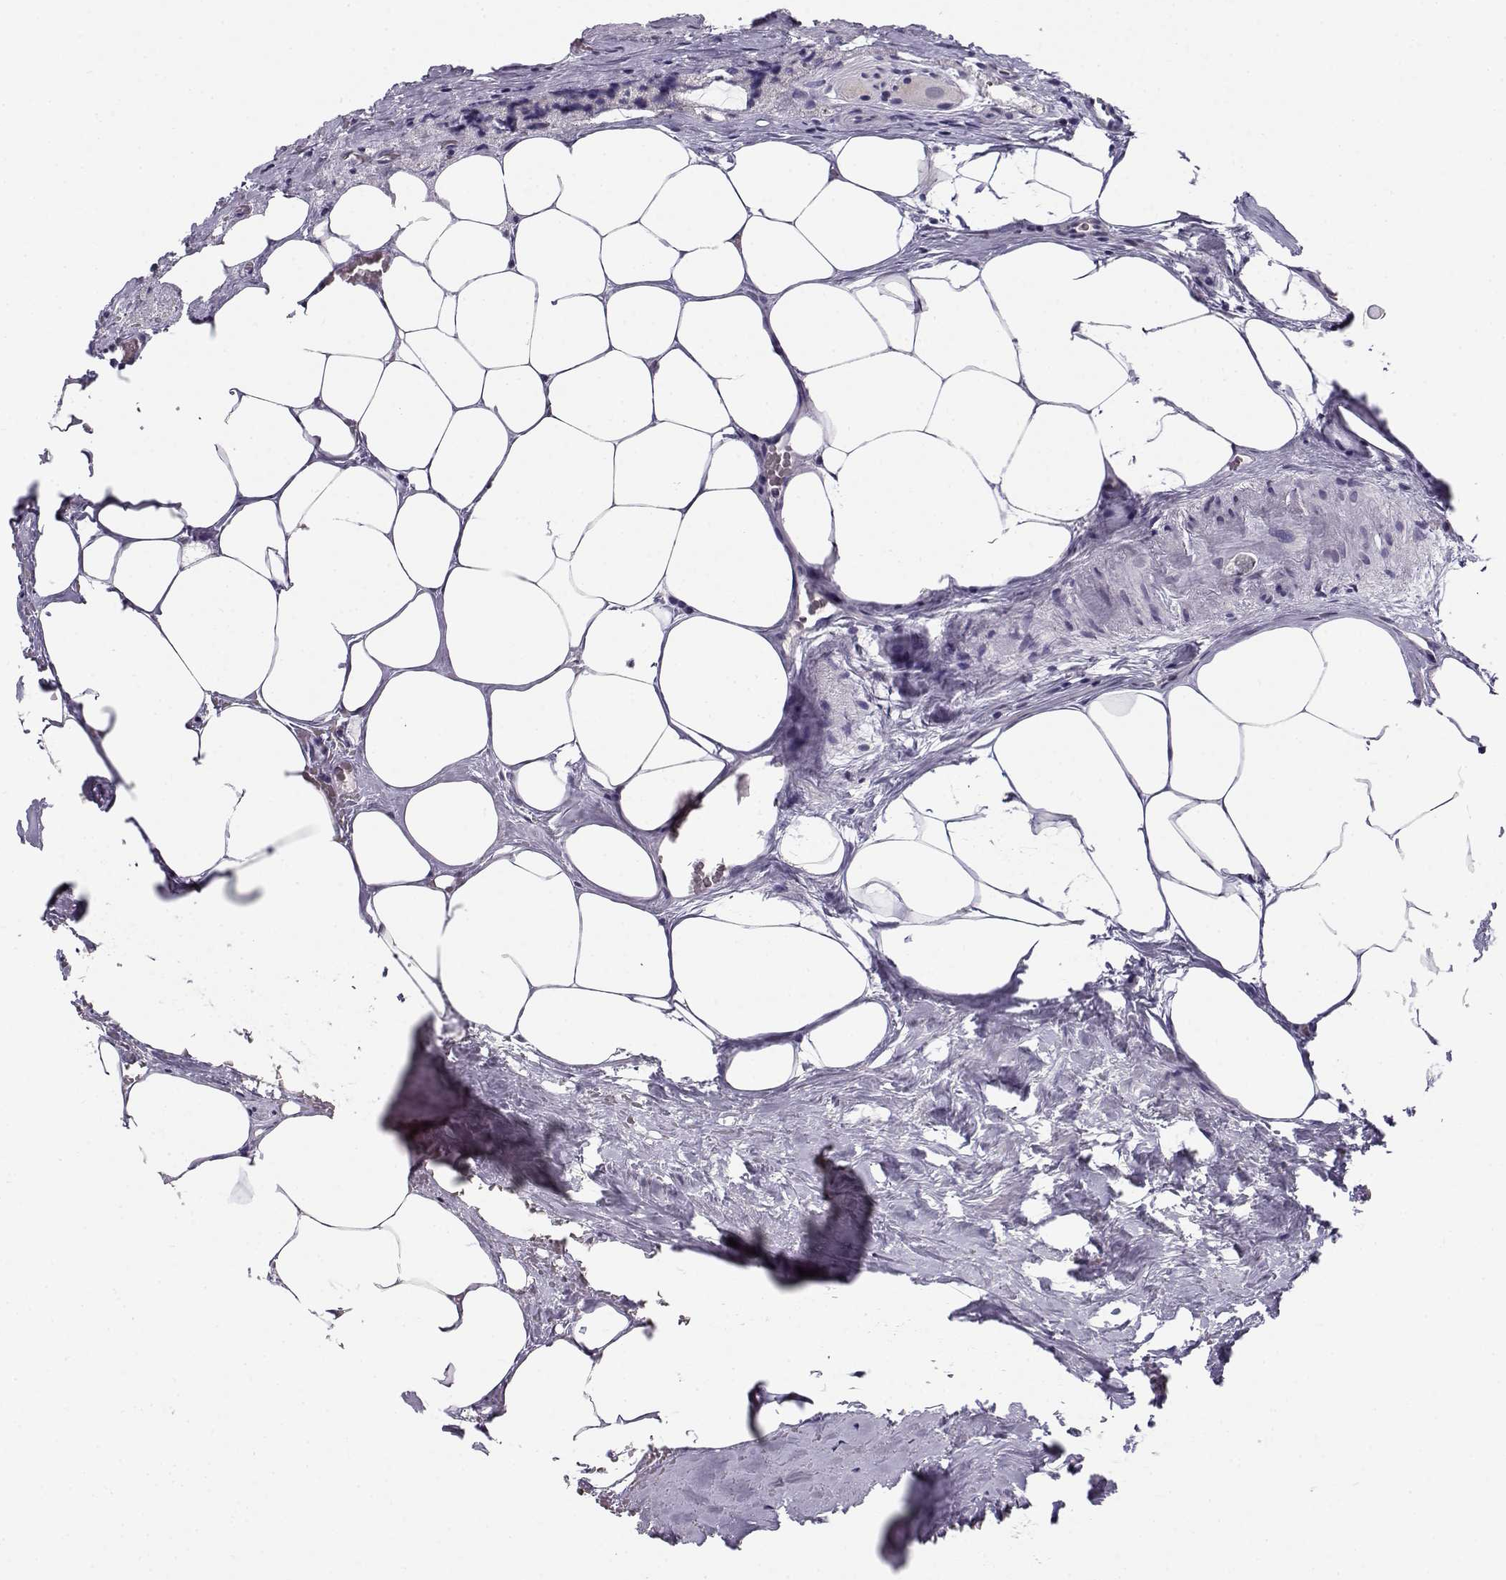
{"staining": {"intensity": "negative", "quantity": "none", "location": "none"}, "tissue": "prostate cancer", "cell_type": "Tumor cells", "image_type": "cancer", "snomed": [{"axis": "morphology", "description": "Adenocarcinoma, NOS"}, {"axis": "morphology", "description": "Adenocarcinoma, High grade"}, {"axis": "topography", "description": "Prostate"}], "caption": "This is an IHC histopathology image of human prostate cancer (adenocarcinoma). There is no expression in tumor cells.", "gene": "C16orf86", "patient": {"sex": "male", "age": 64}}